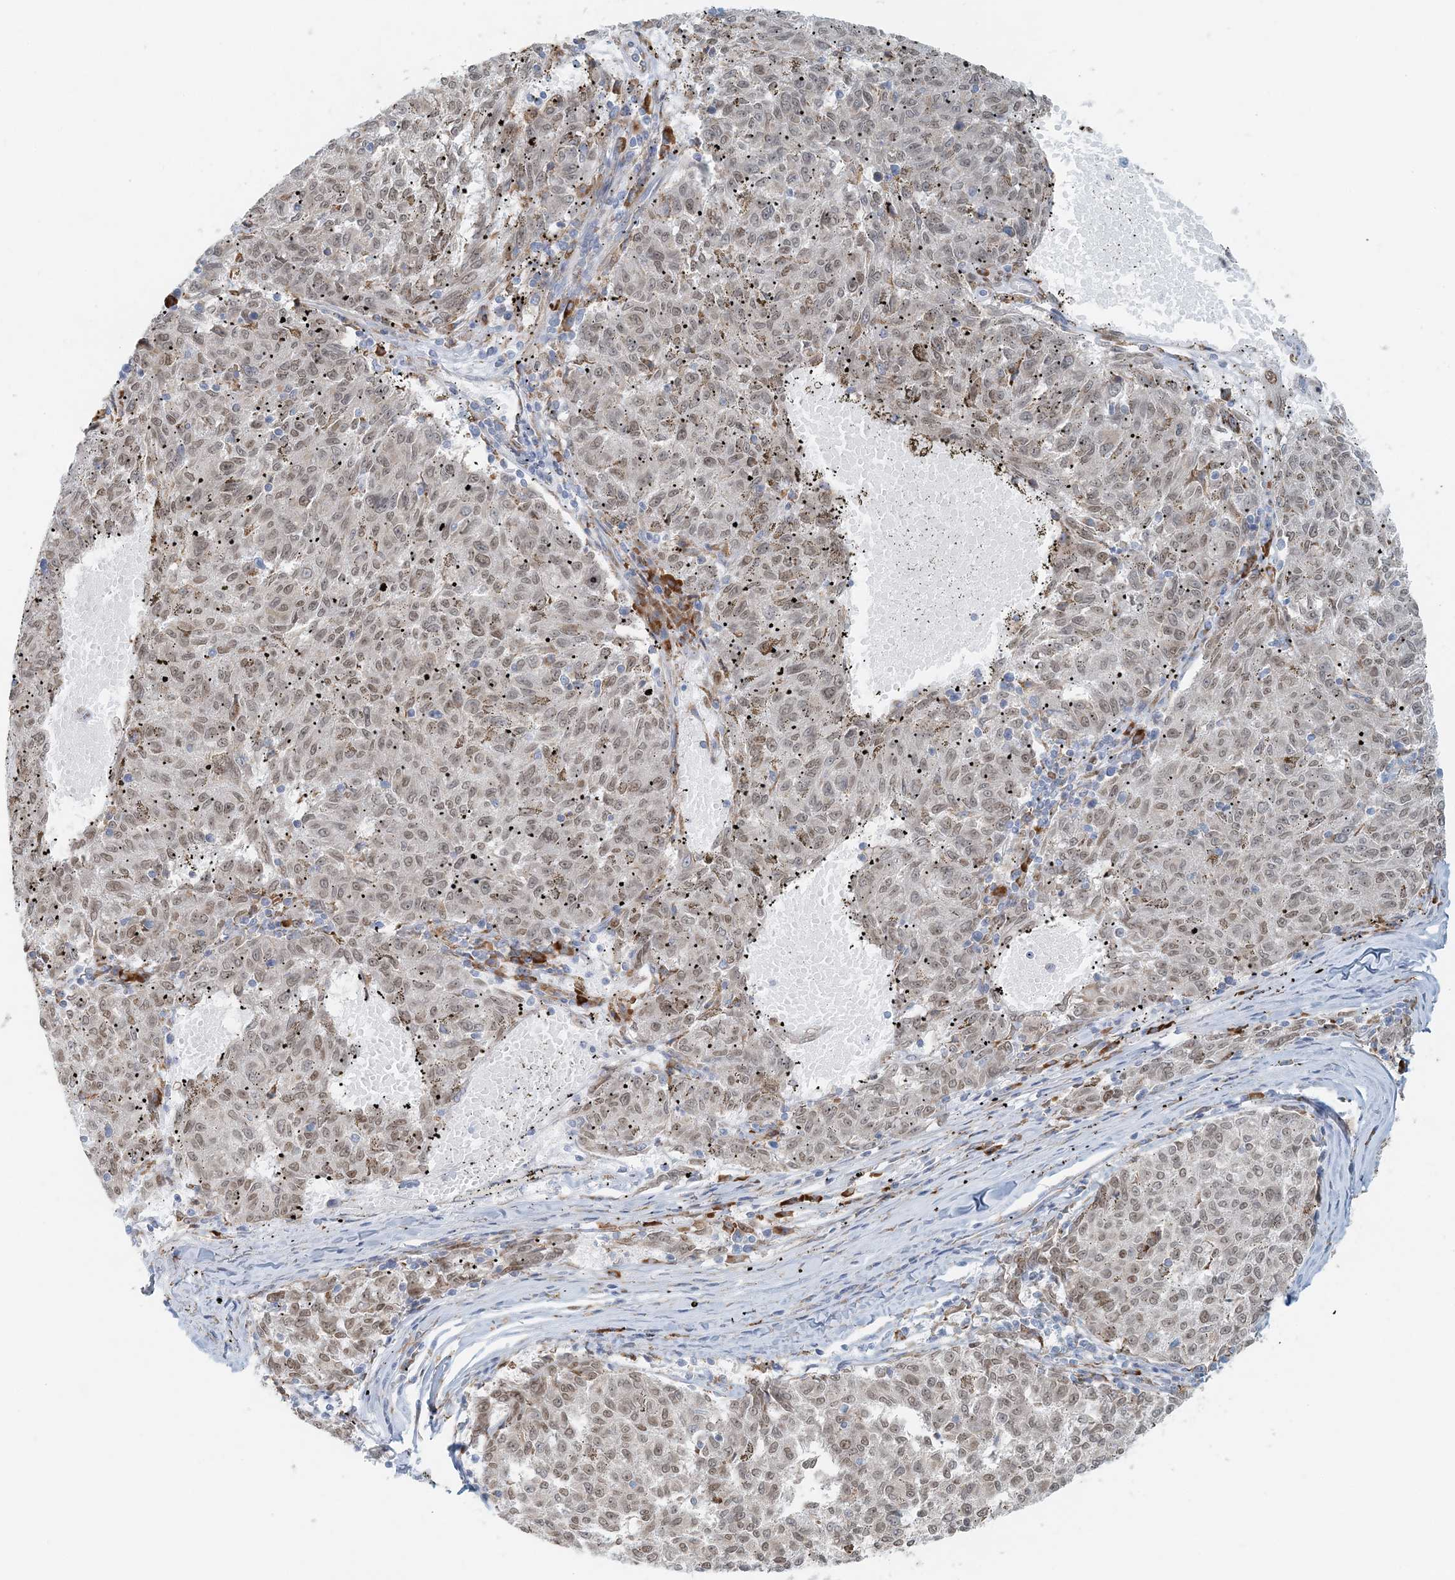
{"staining": {"intensity": "moderate", "quantity": ">75%", "location": "nuclear"}, "tissue": "melanoma", "cell_type": "Tumor cells", "image_type": "cancer", "snomed": [{"axis": "morphology", "description": "Malignant melanoma, NOS"}, {"axis": "topography", "description": "Skin"}], "caption": "The micrograph exhibits immunohistochemical staining of malignant melanoma. There is moderate nuclear expression is identified in approximately >75% of tumor cells.", "gene": "STK11IP", "patient": {"sex": "female", "age": 72}}